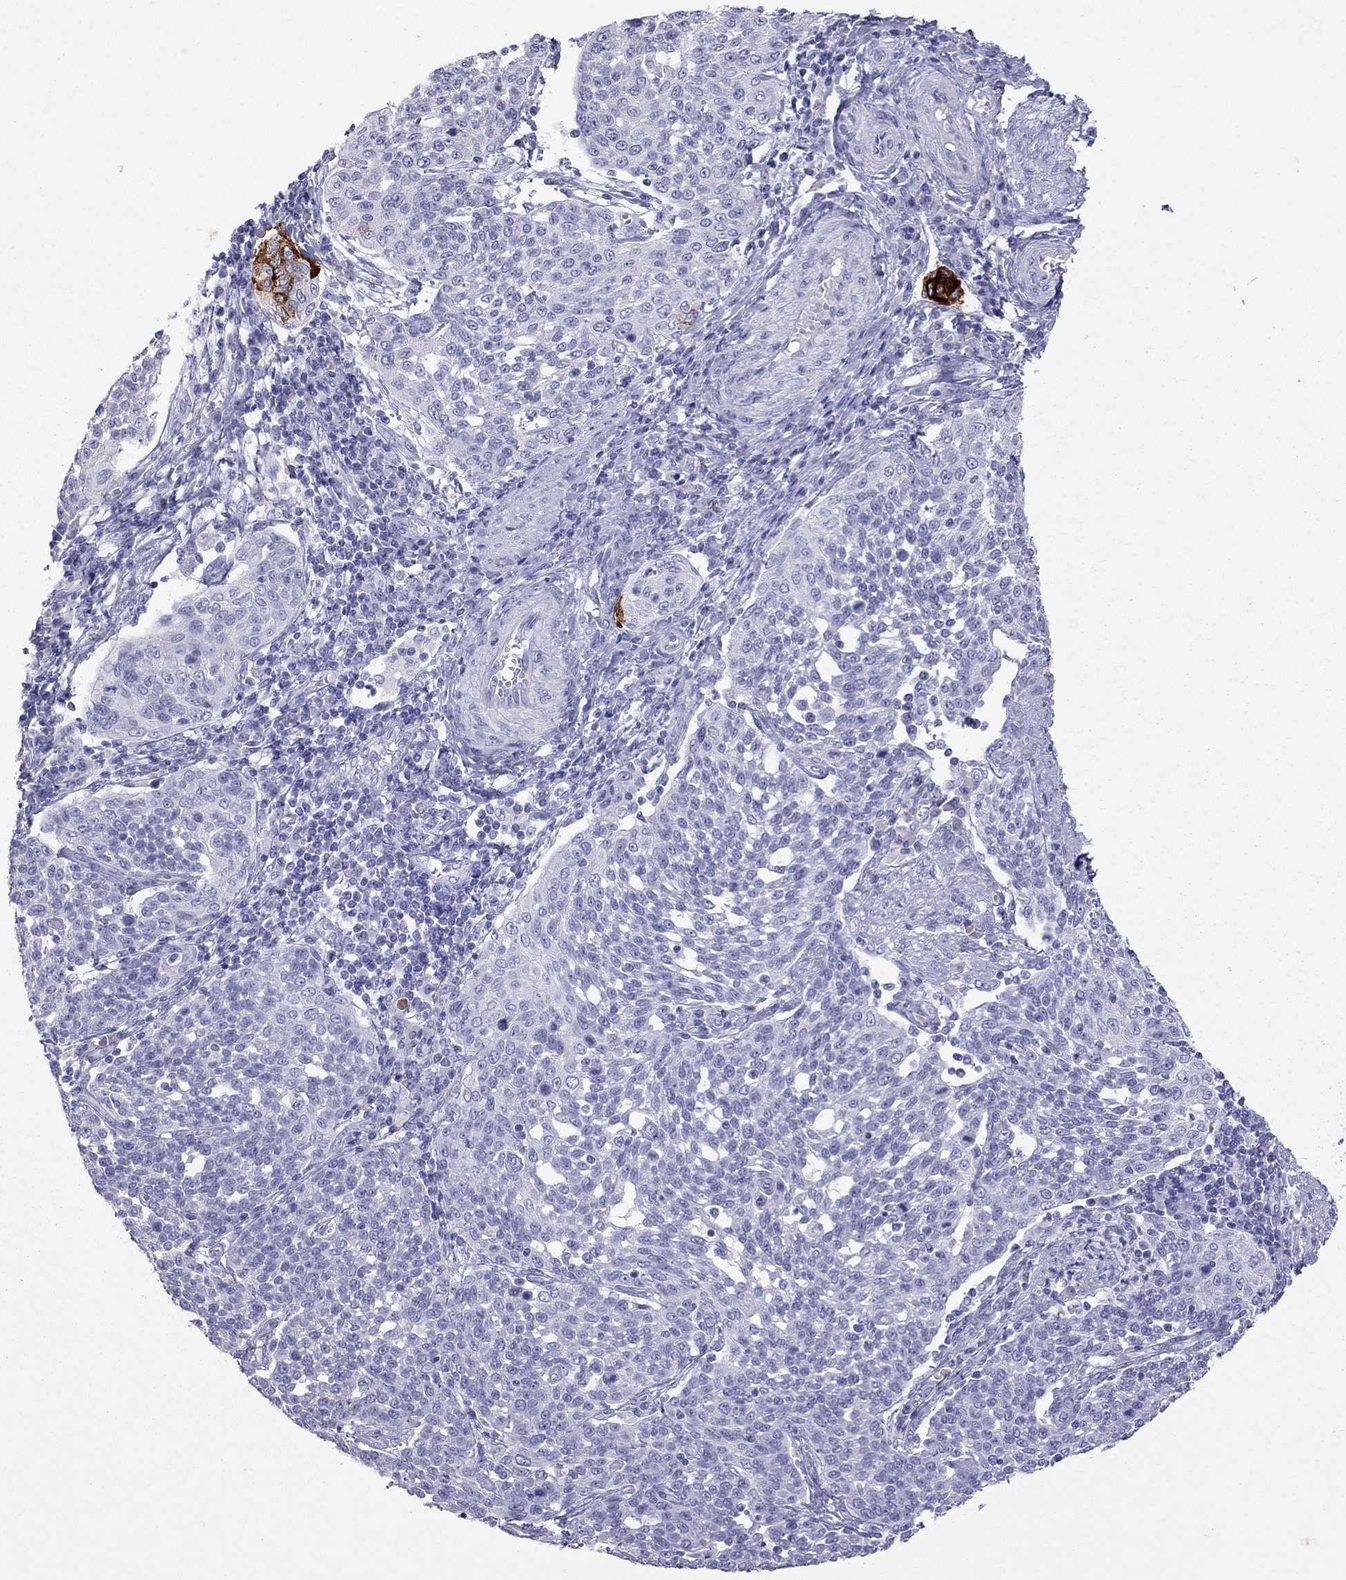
{"staining": {"intensity": "negative", "quantity": "none", "location": "none"}, "tissue": "cervical cancer", "cell_type": "Tumor cells", "image_type": "cancer", "snomed": [{"axis": "morphology", "description": "Squamous cell carcinoma, NOS"}, {"axis": "topography", "description": "Cervix"}], "caption": "Cervical cancer (squamous cell carcinoma) was stained to show a protein in brown. There is no significant positivity in tumor cells. Brightfield microscopy of immunohistochemistry stained with DAB (3,3'-diaminobenzidine) (brown) and hematoxylin (blue), captured at high magnification.", "gene": "MUC16", "patient": {"sex": "female", "age": 34}}